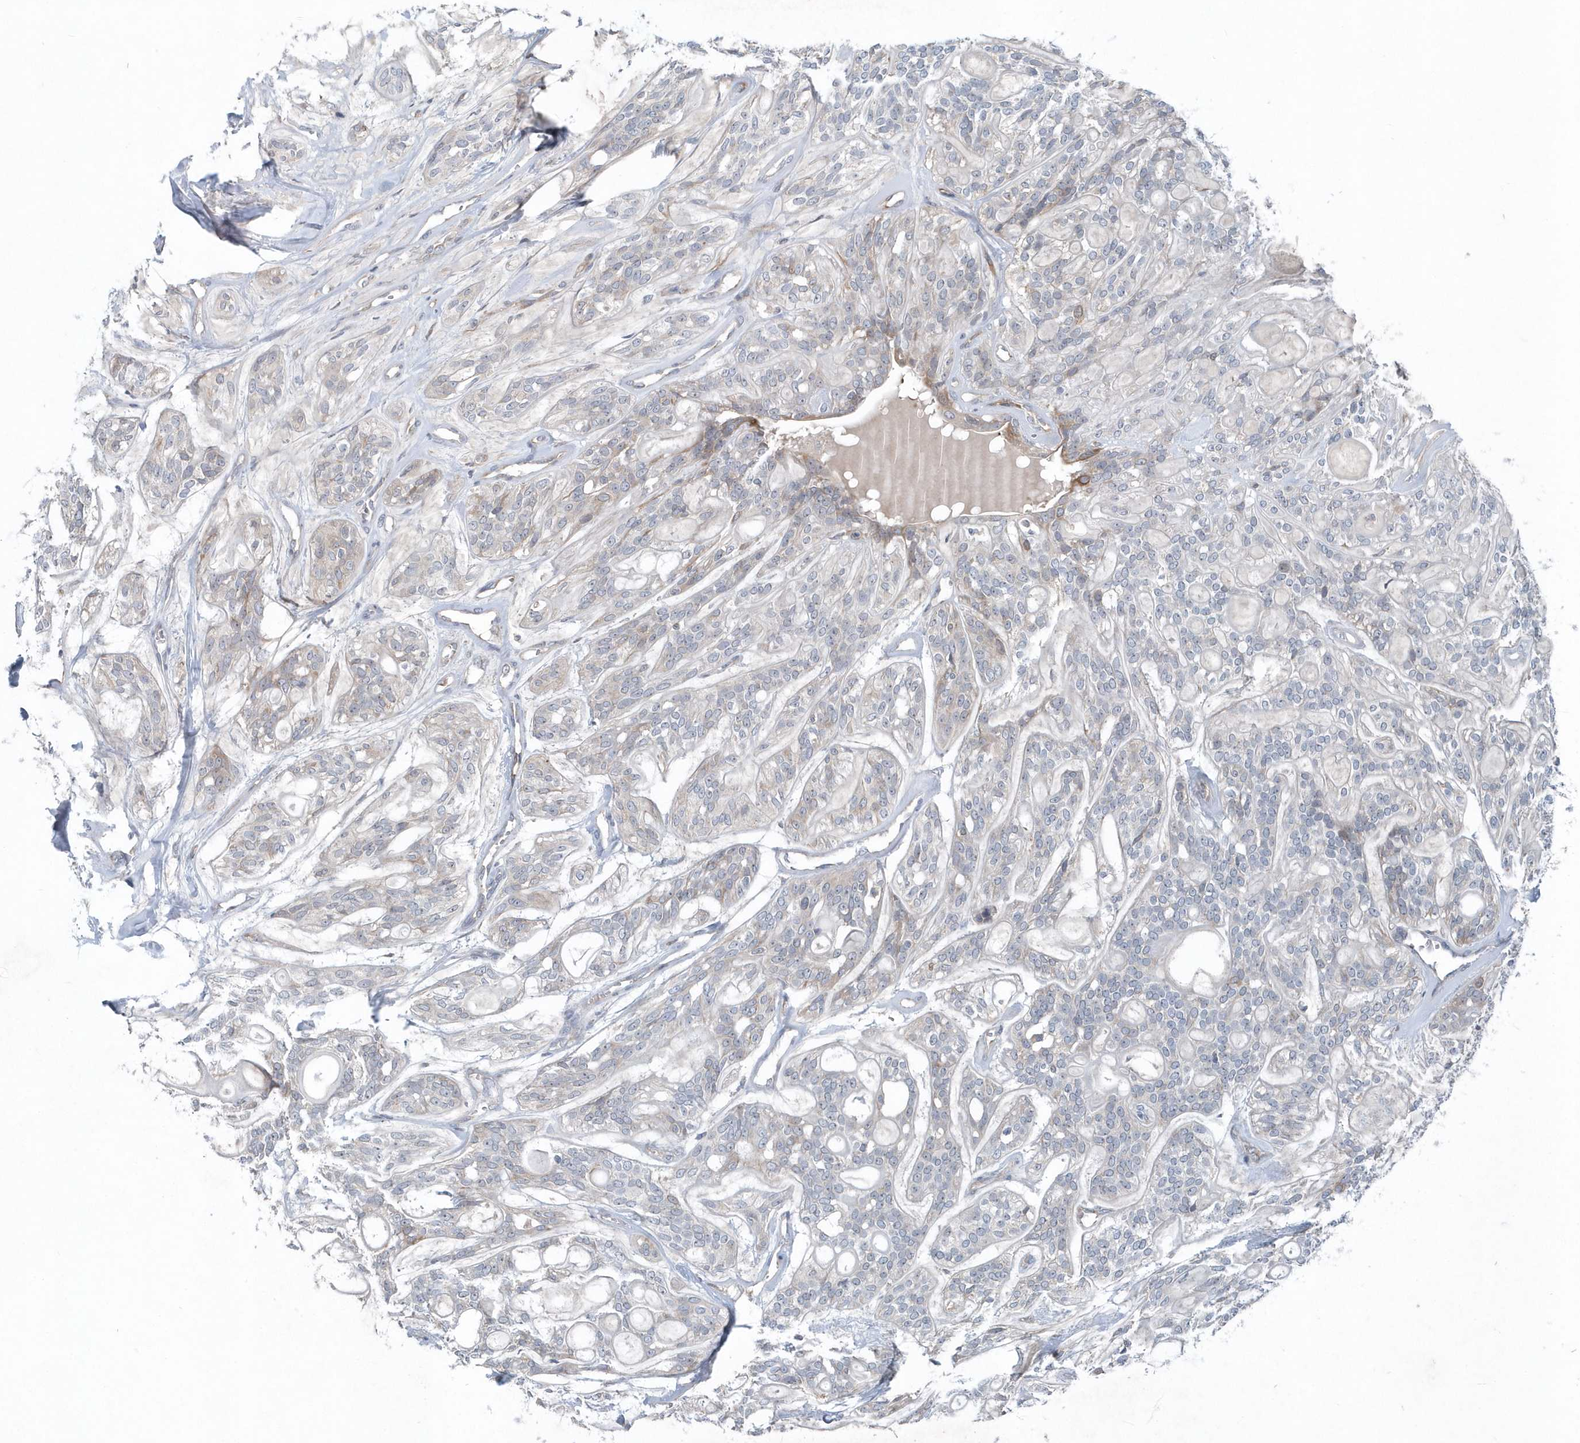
{"staining": {"intensity": "negative", "quantity": "none", "location": "none"}, "tissue": "head and neck cancer", "cell_type": "Tumor cells", "image_type": "cancer", "snomed": [{"axis": "morphology", "description": "Adenocarcinoma, NOS"}, {"axis": "topography", "description": "Head-Neck"}], "caption": "Histopathology image shows no protein staining in tumor cells of head and neck cancer (adenocarcinoma) tissue. Brightfield microscopy of IHC stained with DAB (brown) and hematoxylin (blue), captured at high magnification.", "gene": "MCC", "patient": {"sex": "male", "age": 66}}